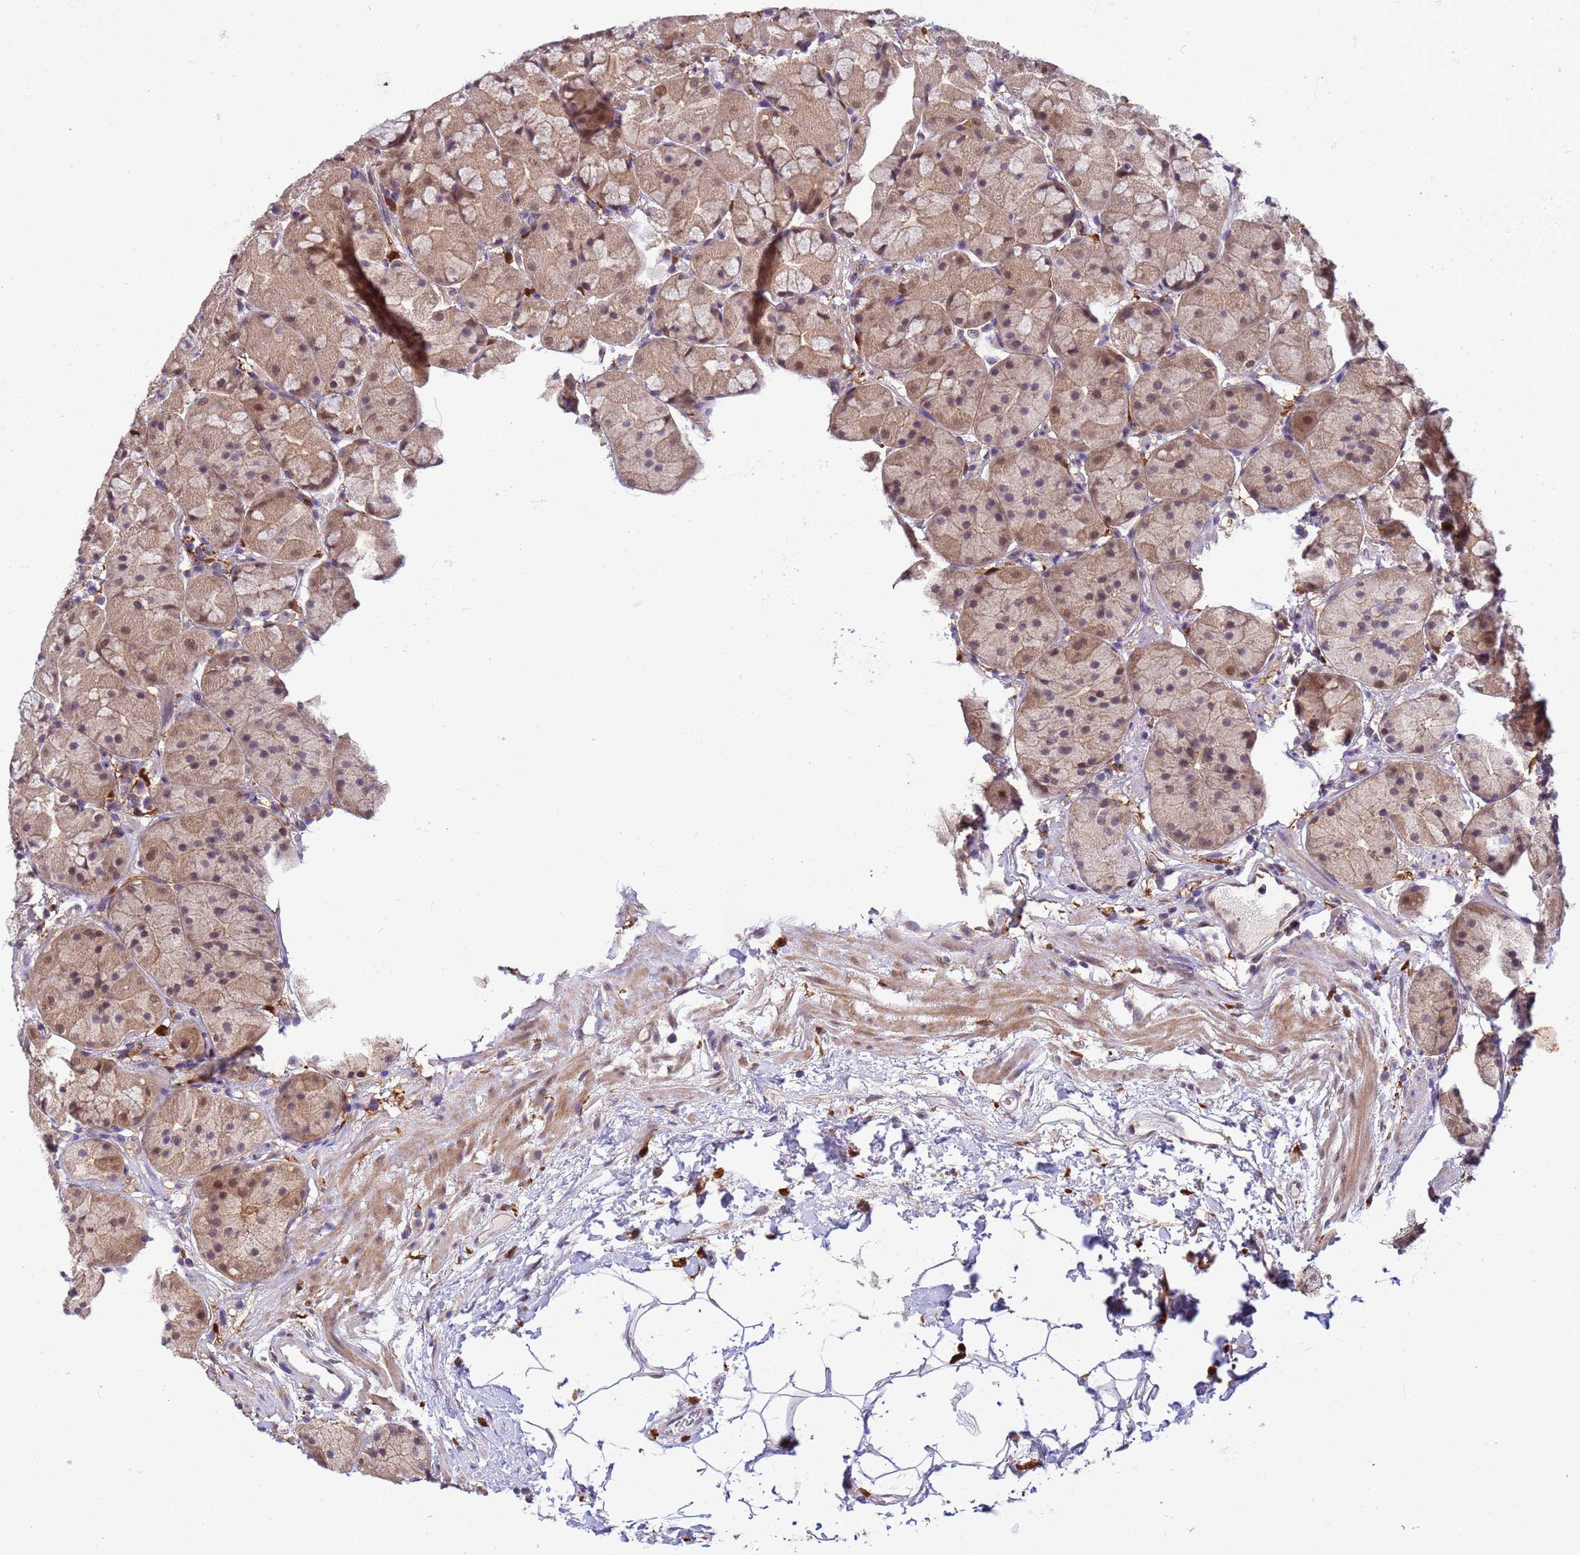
{"staining": {"intensity": "moderate", "quantity": ">75%", "location": "cytoplasmic/membranous,nuclear"}, "tissue": "stomach", "cell_type": "Glandular cells", "image_type": "normal", "snomed": [{"axis": "morphology", "description": "Normal tissue, NOS"}, {"axis": "topography", "description": "Stomach"}], "caption": "A brown stain shows moderate cytoplasmic/membranous,nuclear staining of a protein in glandular cells of unremarkable human stomach. The staining was performed using DAB (3,3'-diaminobenzidine), with brown indicating positive protein expression. Nuclei are stained blue with hematoxylin.", "gene": "NPEPPS", "patient": {"sex": "male", "age": 57}}